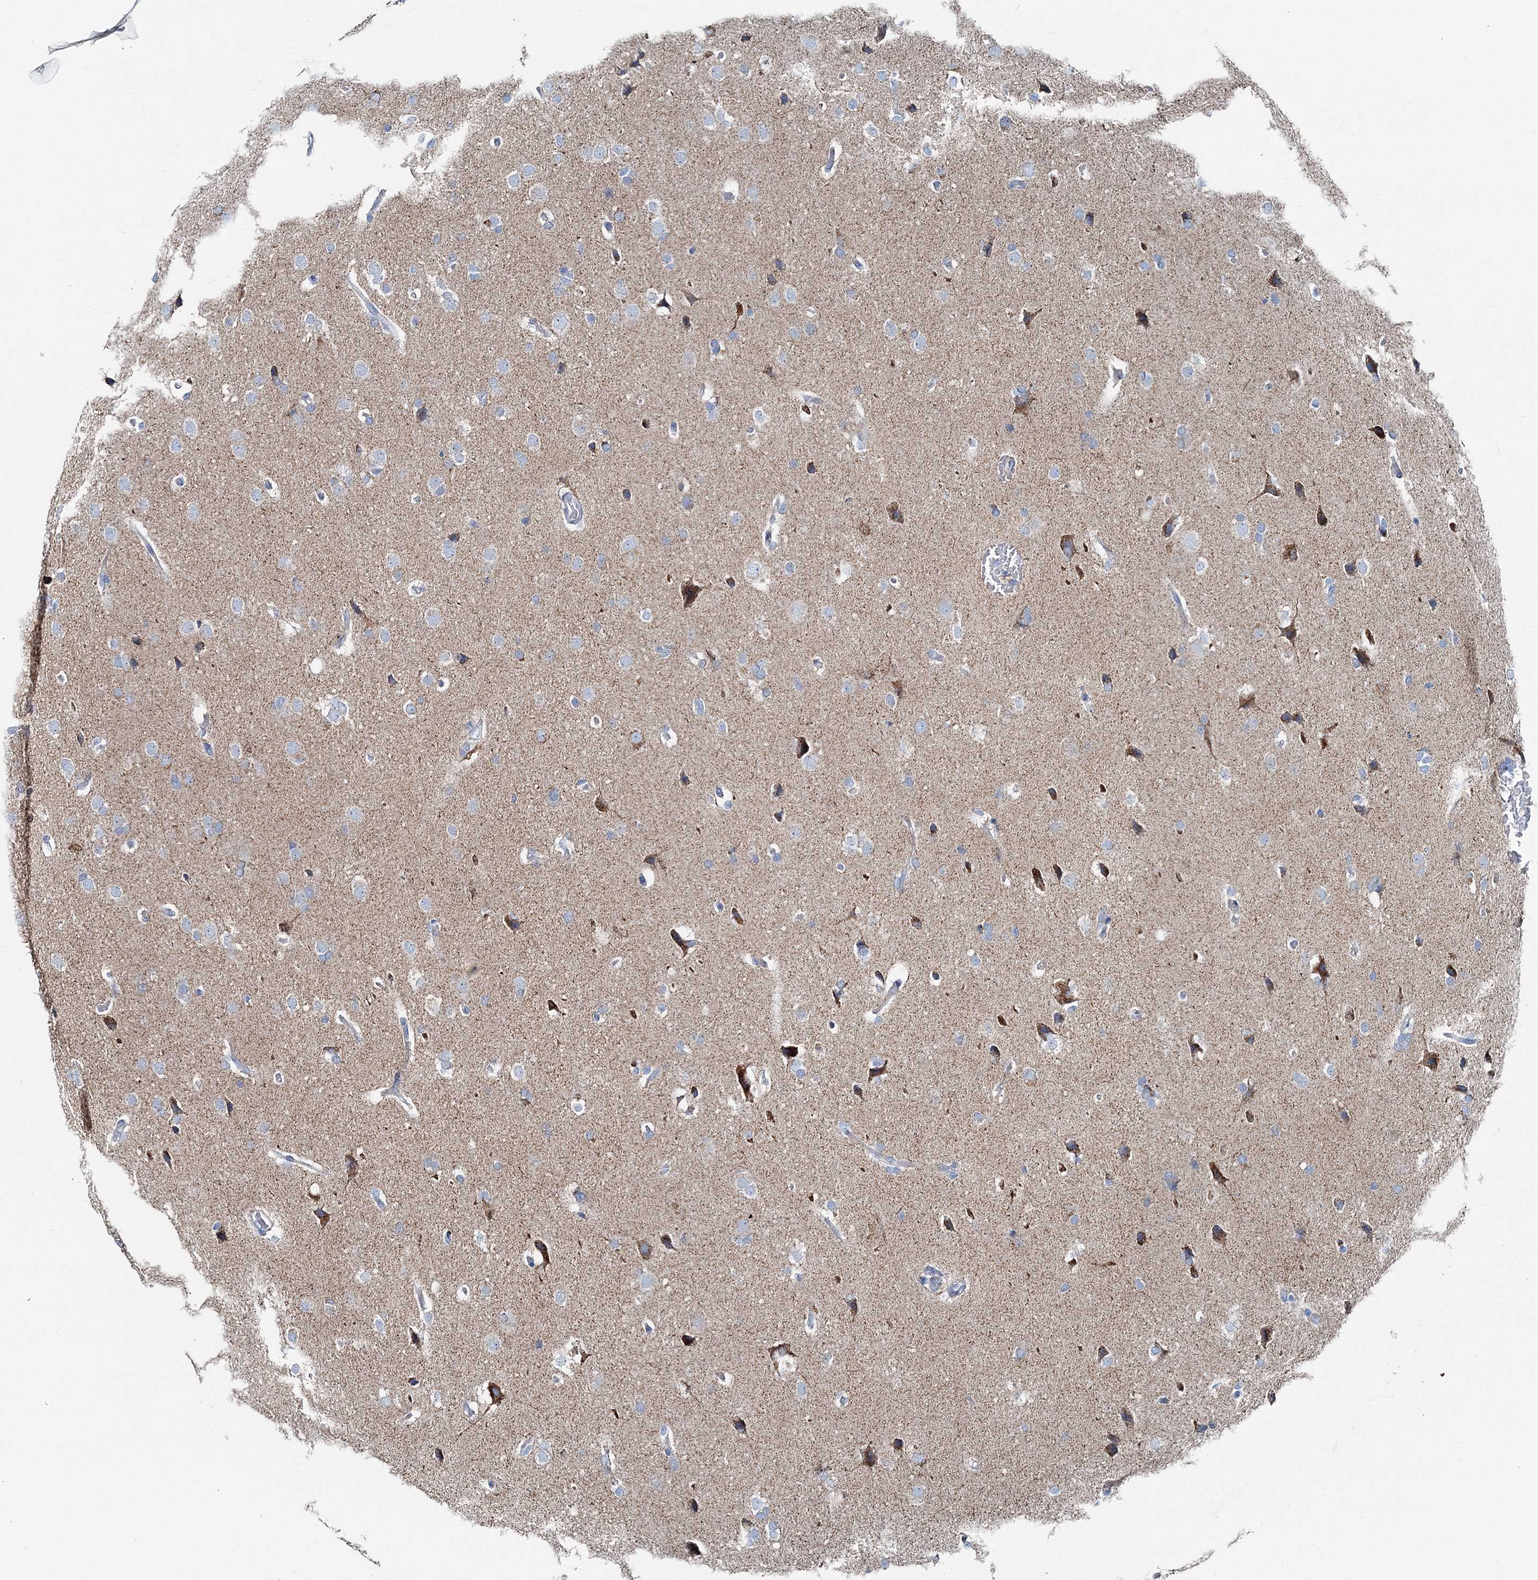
{"staining": {"intensity": "negative", "quantity": "none", "location": "none"}, "tissue": "glioma", "cell_type": "Tumor cells", "image_type": "cancer", "snomed": [{"axis": "morphology", "description": "Glioma, malignant, Low grade"}, {"axis": "topography", "description": "Brain"}], "caption": "This is an IHC photomicrograph of human low-grade glioma (malignant). There is no staining in tumor cells.", "gene": "GABARAPL2", "patient": {"sex": "female", "age": 37}}